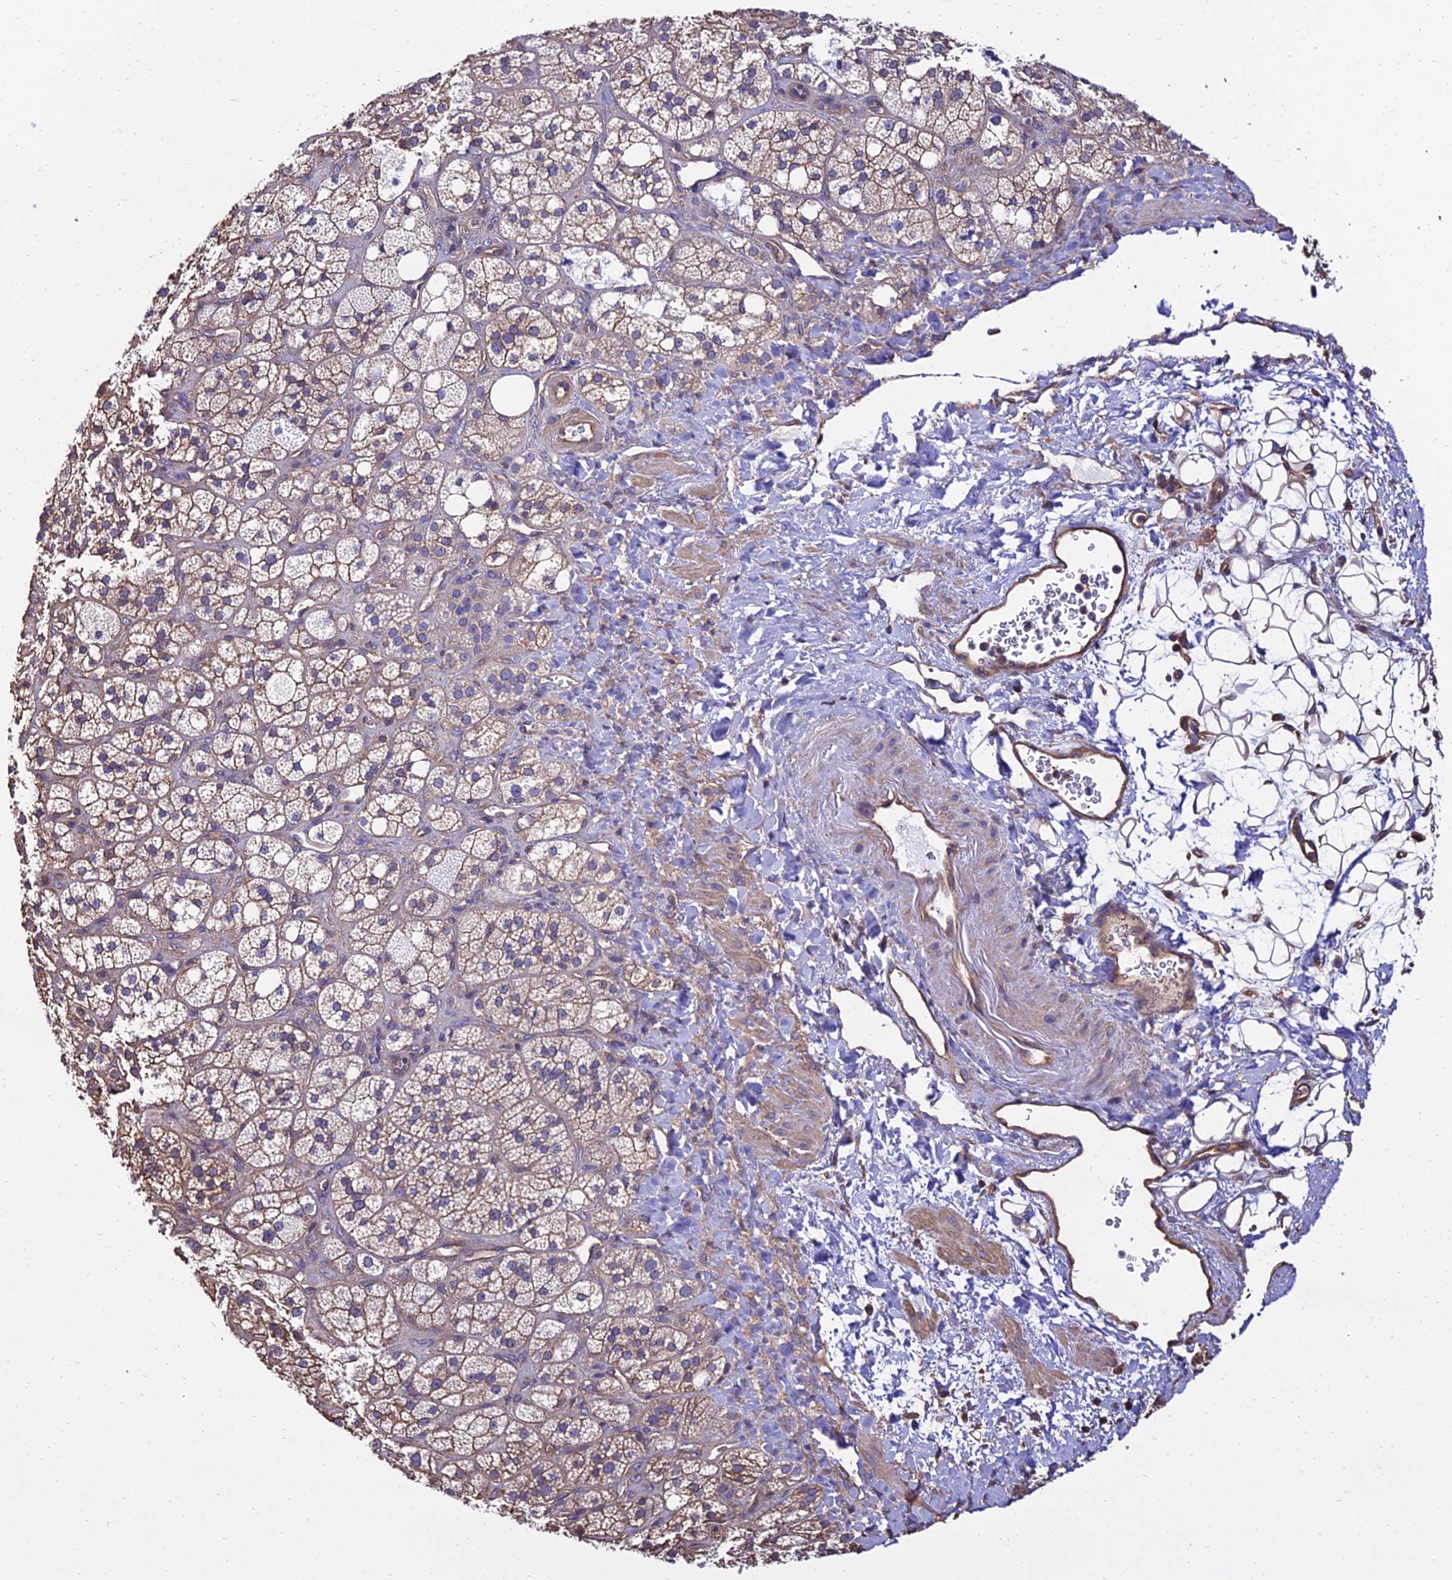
{"staining": {"intensity": "weak", "quantity": ">75%", "location": "cytoplasmic/membranous"}, "tissue": "adrenal gland", "cell_type": "Glandular cells", "image_type": "normal", "snomed": [{"axis": "morphology", "description": "Normal tissue, NOS"}, {"axis": "topography", "description": "Adrenal gland"}], "caption": "DAB (3,3'-diaminobenzidine) immunohistochemical staining of unremarkable adrenal gland exhibits weak cytoplasmic/membranous protein staining in approximately >75% of glandular cells.", "gene": "CALM1", "patient": {"sex": "male", "age": 61}}